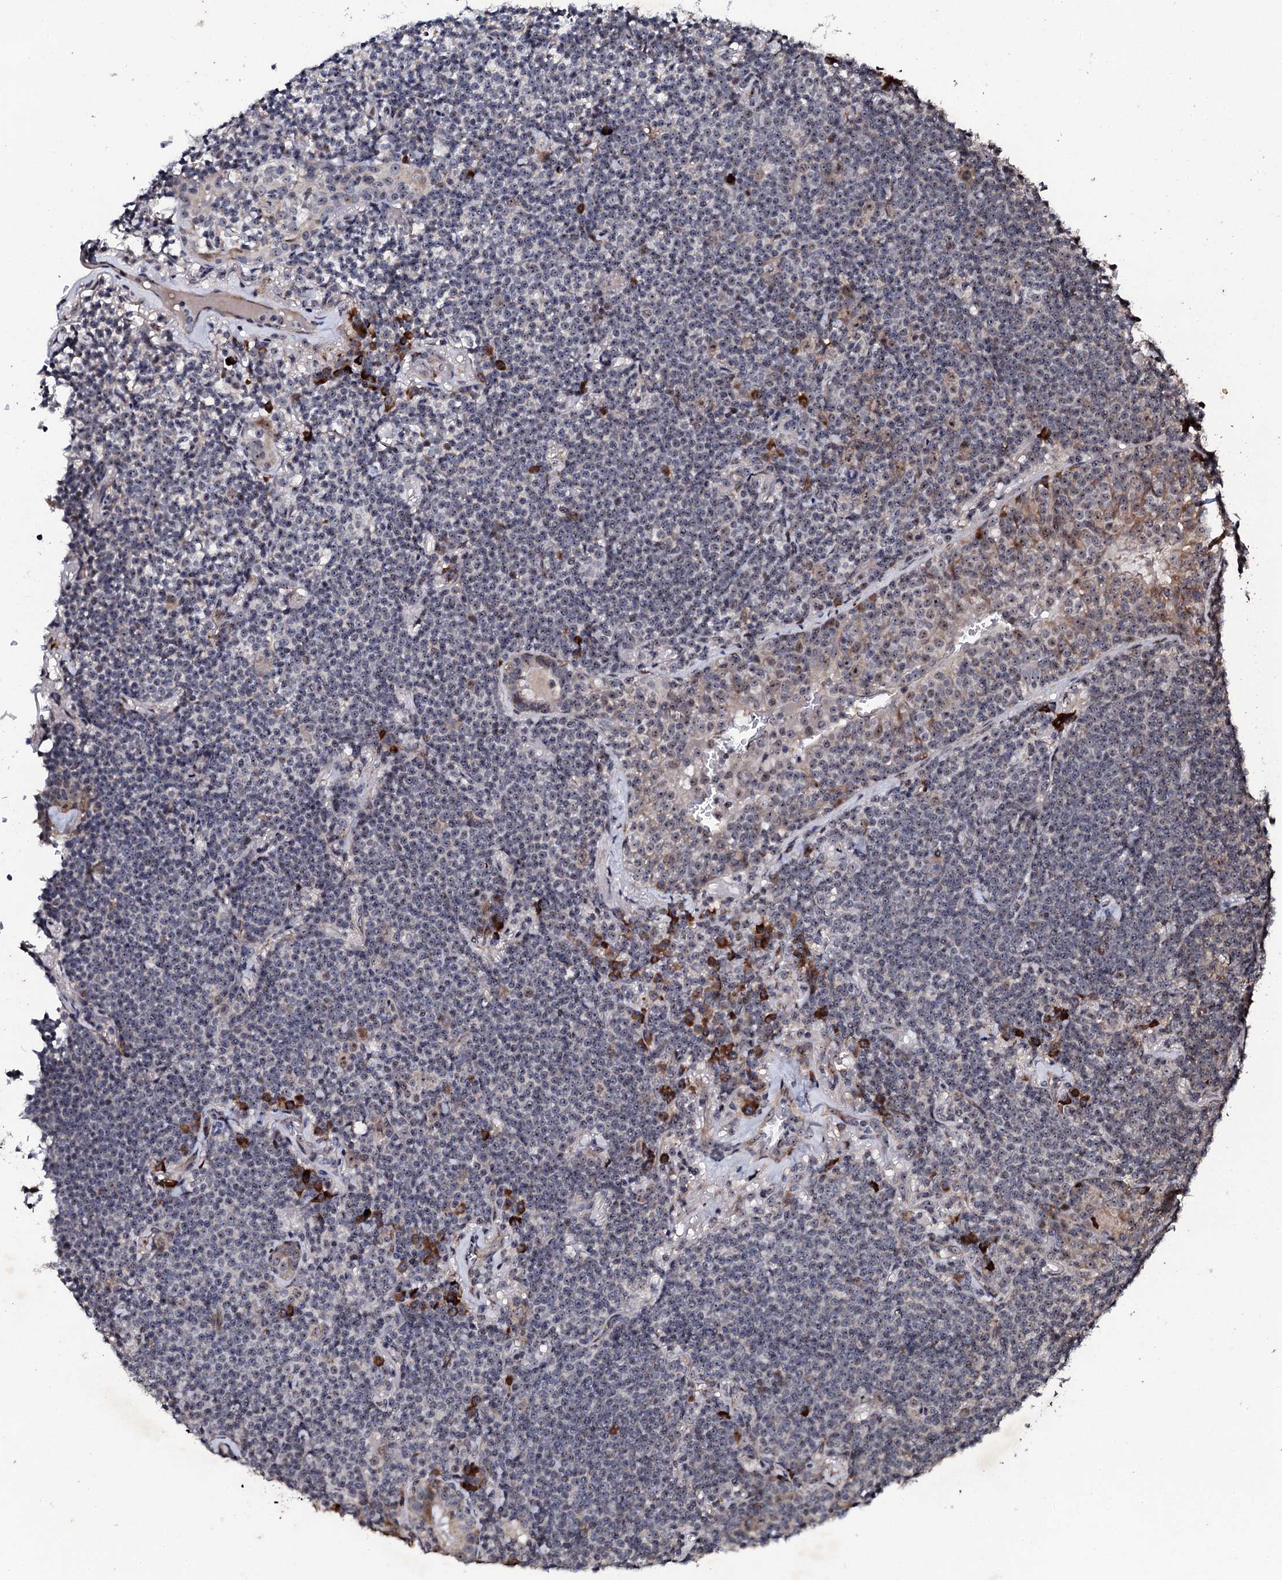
{"staining": {"intensity": "negative", "quantity": "none", "location": "none"}, "tissue": "lymphoma", "cell_type": "Tumor cells", "image_type": "cancer", "snomed": [{"axis": "morphology", "description": "Malignant lymphoma, non-Hodgkin's type, Low grade"}, {"axis": "topography", "description": "Lung"}], "caption": "High power microscopy micrograph of an IHC image of malignant lymphoma, non-Hodgkin's type (low-grade), revealing no significant positivity in tumor cells.", "gene": "FAM111A", "patient": {"sex": "female", "age": 71}}